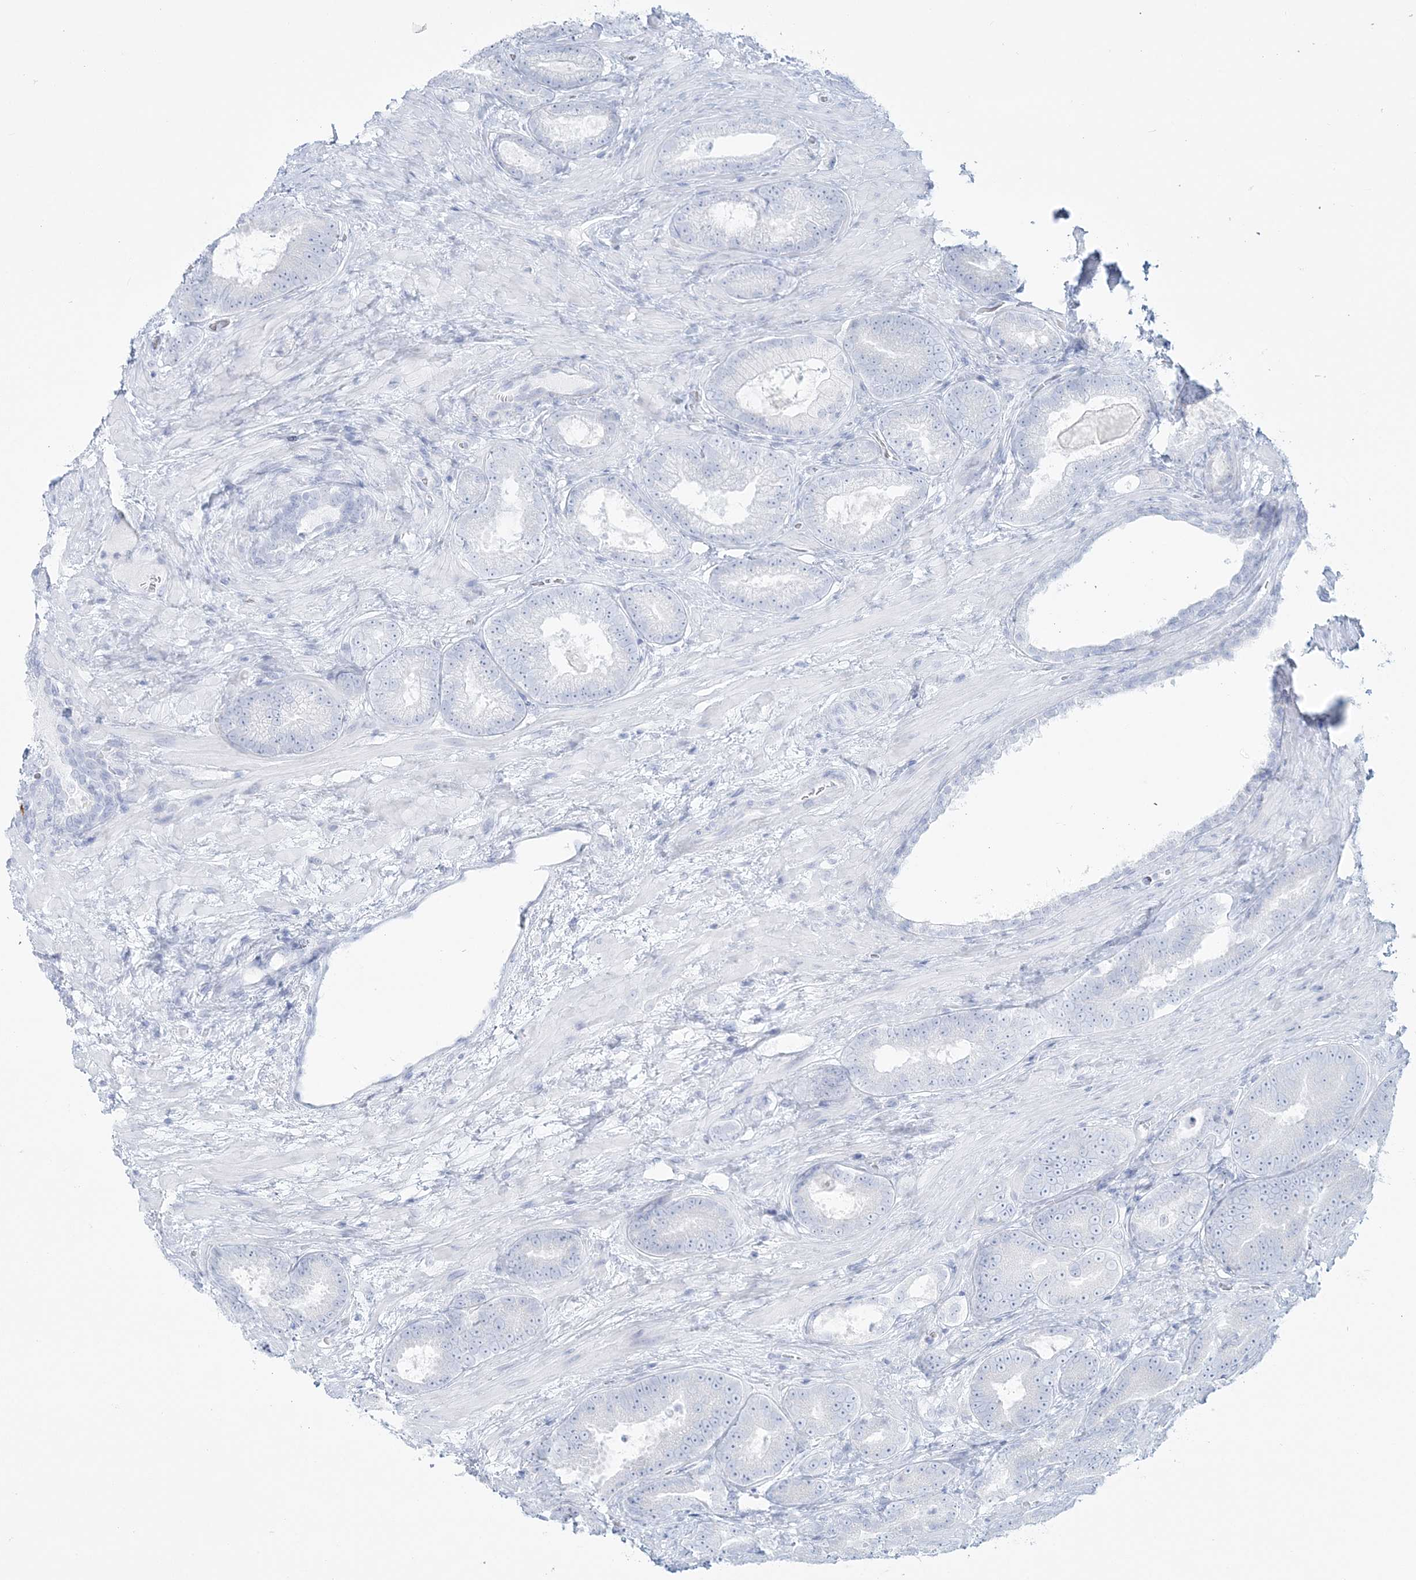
{"staining": {"intensity": "negative", "quantity": "none", "location": "none"}, "tissue": "prostate cancer", "cell_type": "Tumor cells", "image_type": "cancer", "snomed": [{"axis": "morphology", "description": "Adenocarcinoma, High grade"}, {"axis": "topography", "description": "Prostate"}], "caption": "IHC micrograph of human adenocarcinoma (high-grade) (prostate) stained for a protein (brown), which exhibits no expression in tumor cells.", "gene": "ADGB", "patient": {"sex": "male", "age": 66}}